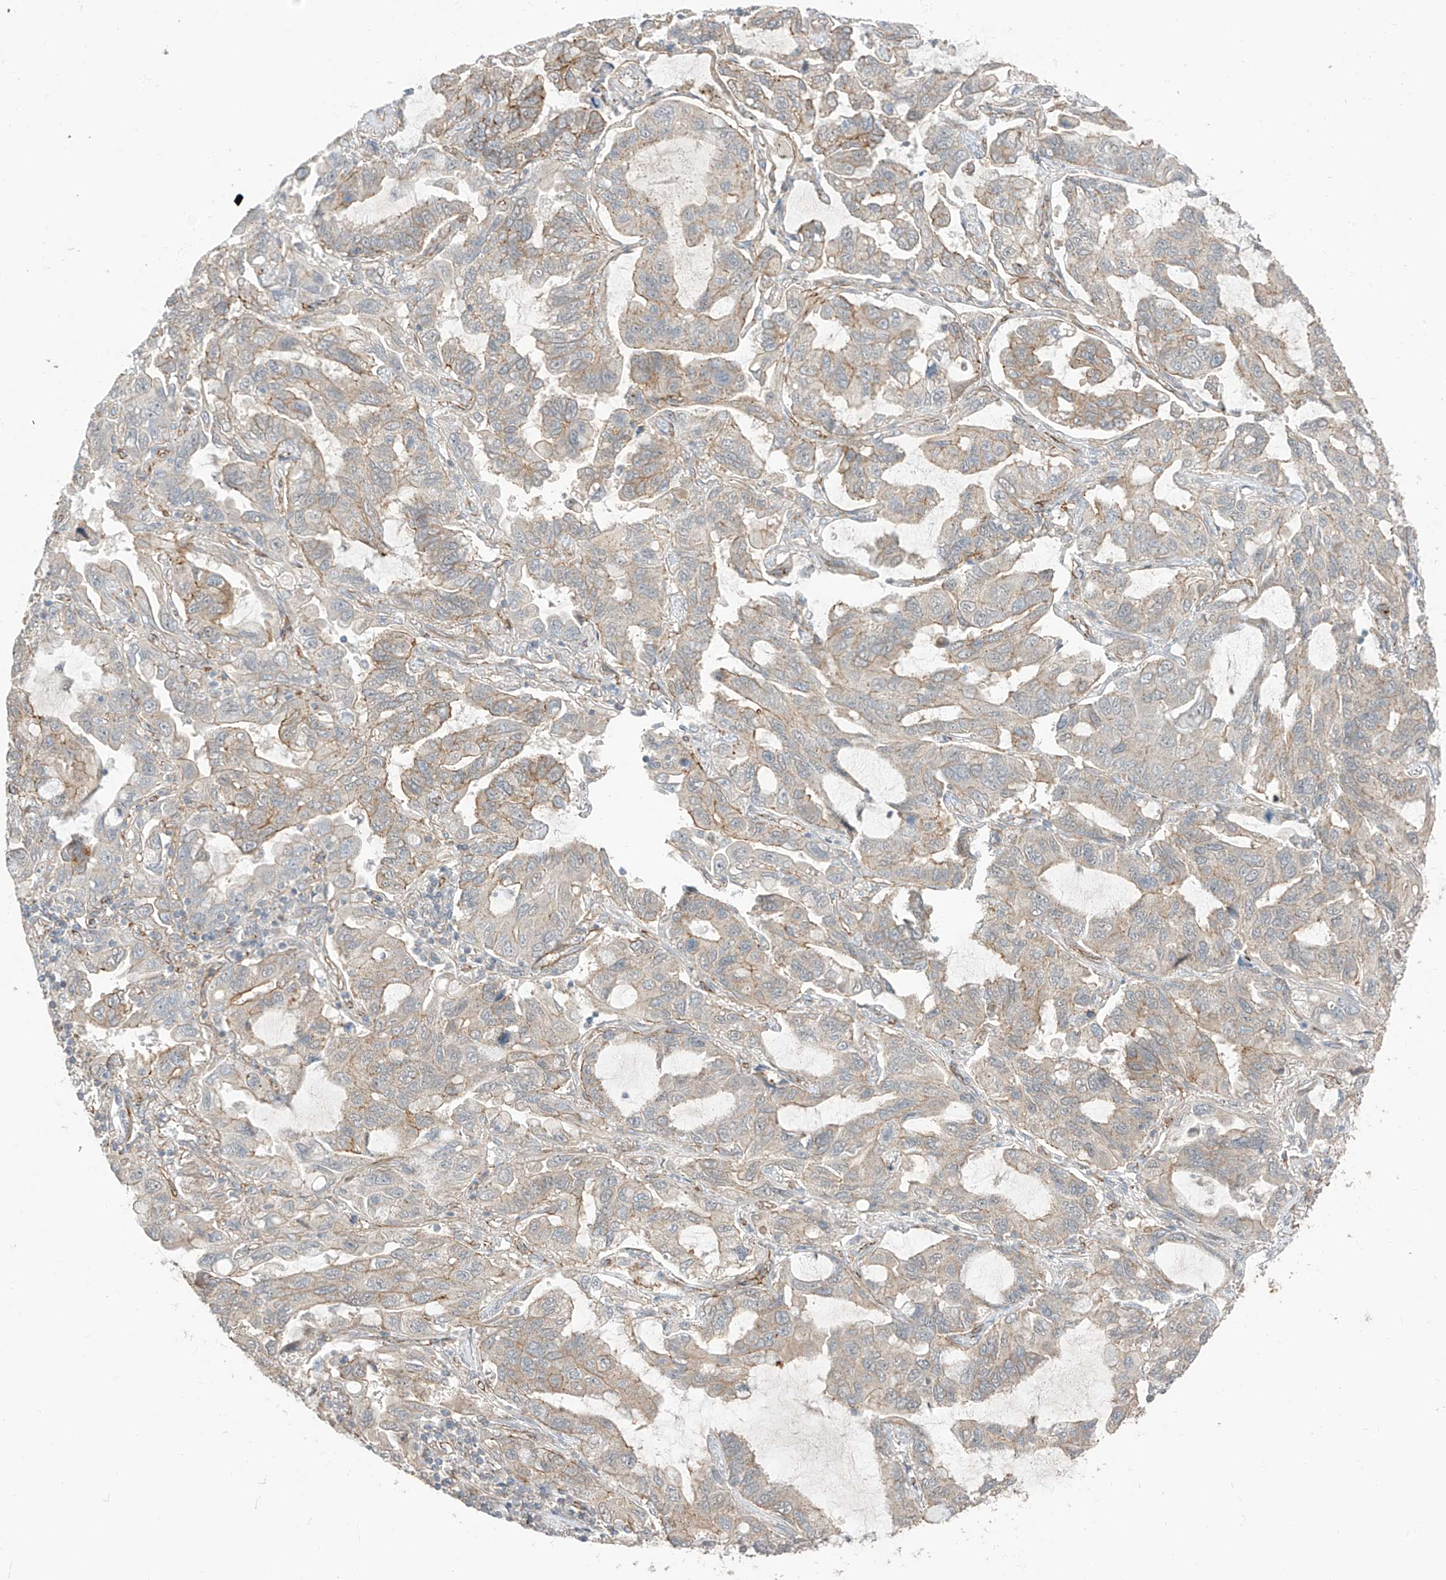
{"staining": {"intensity": "weak", "quantity": "<25%", "location": "cytoplasmic/membranous"}, "tissue": "lung cancer", "cell_type": "Tumor cells", "image_type": "cancer", "snomed": [{"axis": "morphology", "description": "Adenocarcinoma, NOS"}, {"axis": "topography", "description": "Lung"}], "caption": "Immunohistochemistry of human lung adenocarcinoma reveals no staining in tumor cells. (DAB immunohistochemistry (IHC) visualized using brightfield microscopy, high magnification).", "gene": "EPHX4", "patient": {"sex": "male", "age": 64}}